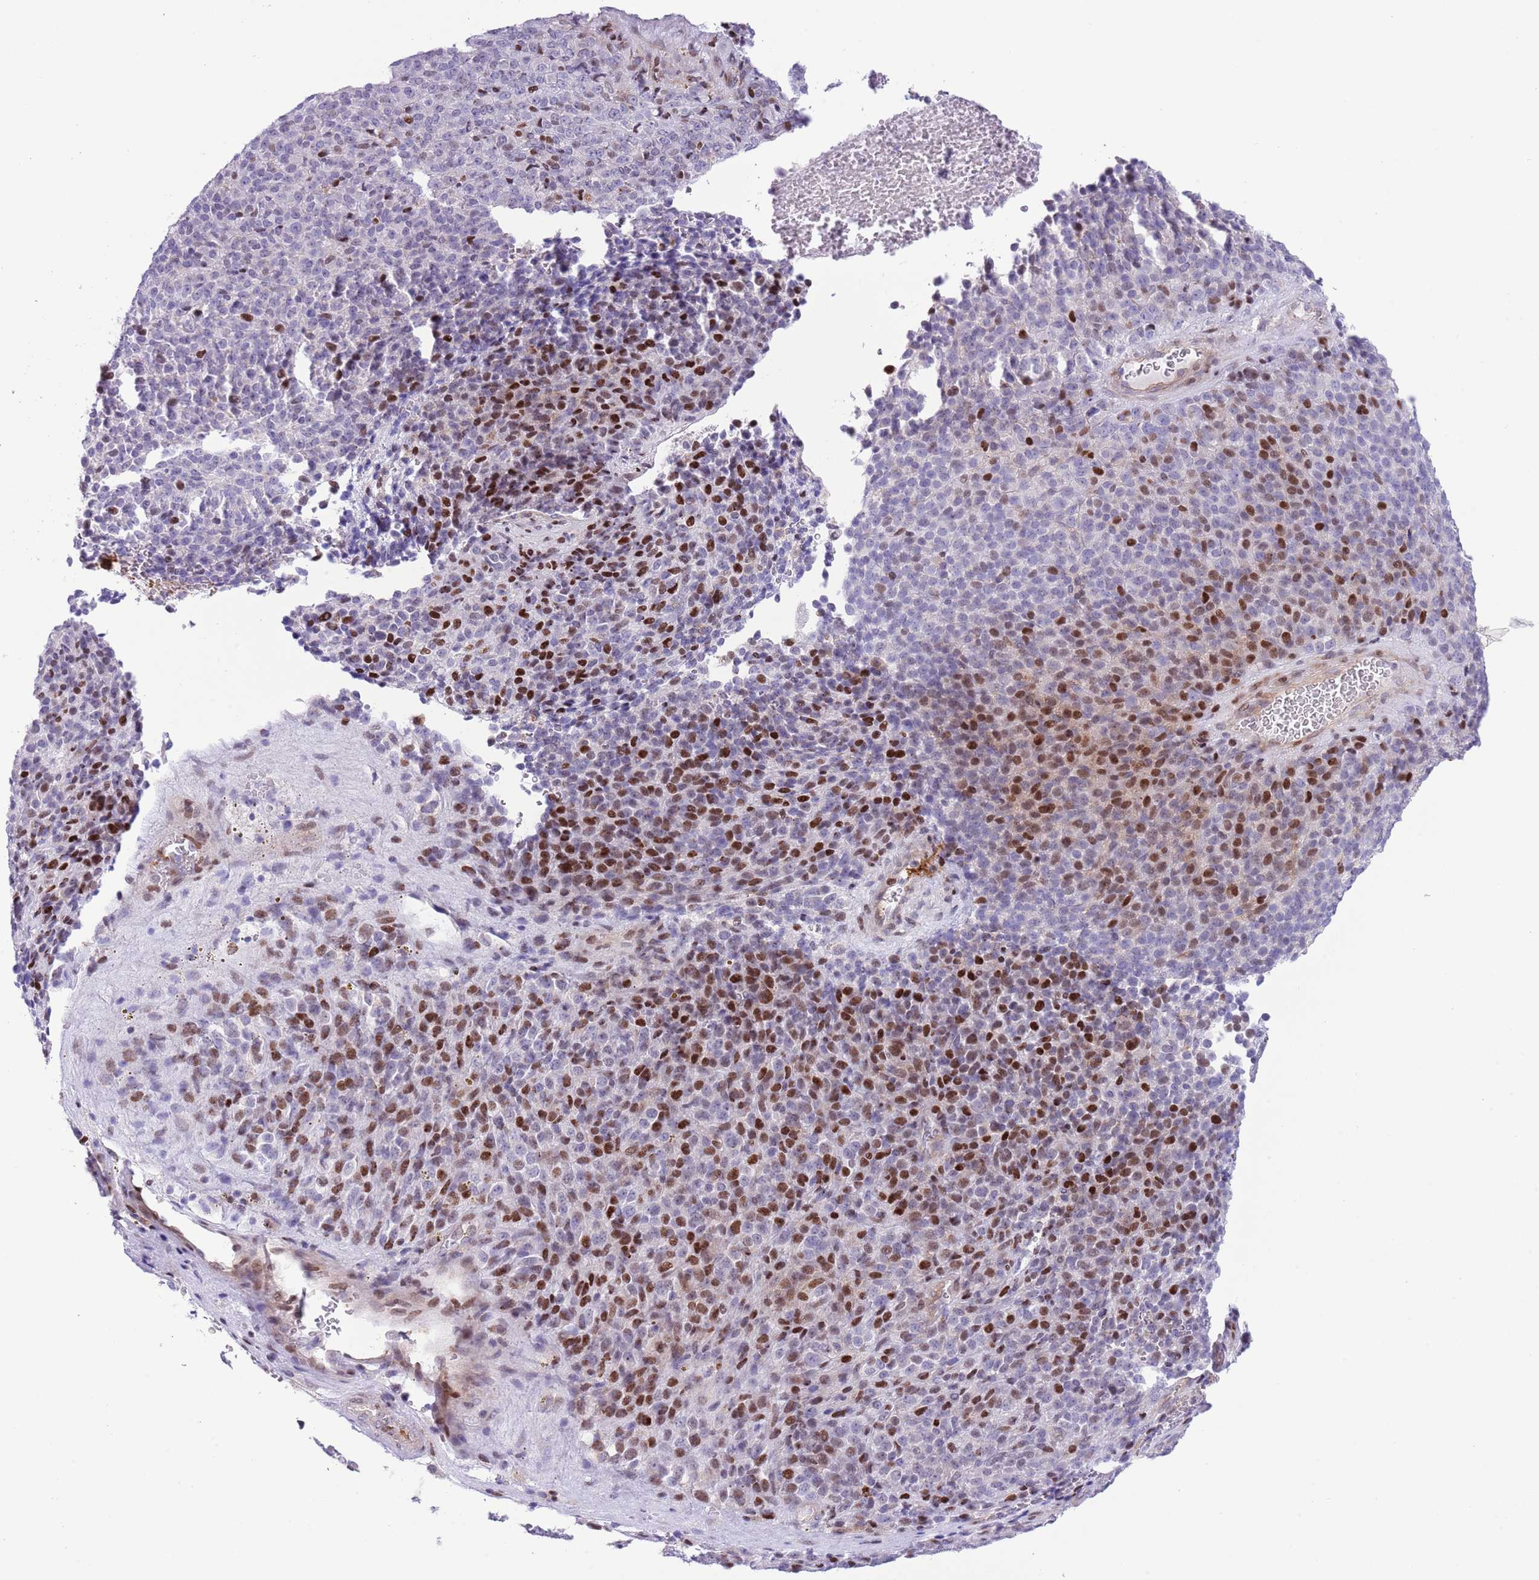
{"staining": {"intensity": "strong", "quantity": "<25%", "location": "nuclear"}, "tissue": "melanoma", "cell_type": "Tumor cells", "image_type": "cancer", "snomed": [{"axis": "morphology", "description": "Malignant melanoma, Metastatic site"}, {"axis": "topography", "description": "Brain"}], "caption": "Tumor cells reveal medium levels of strong nuclear staining in about <25% of cells in malignant melanoma (metastatic site).", "gene": "ANO8", "patient": {"sex": "female", "age": 56}}